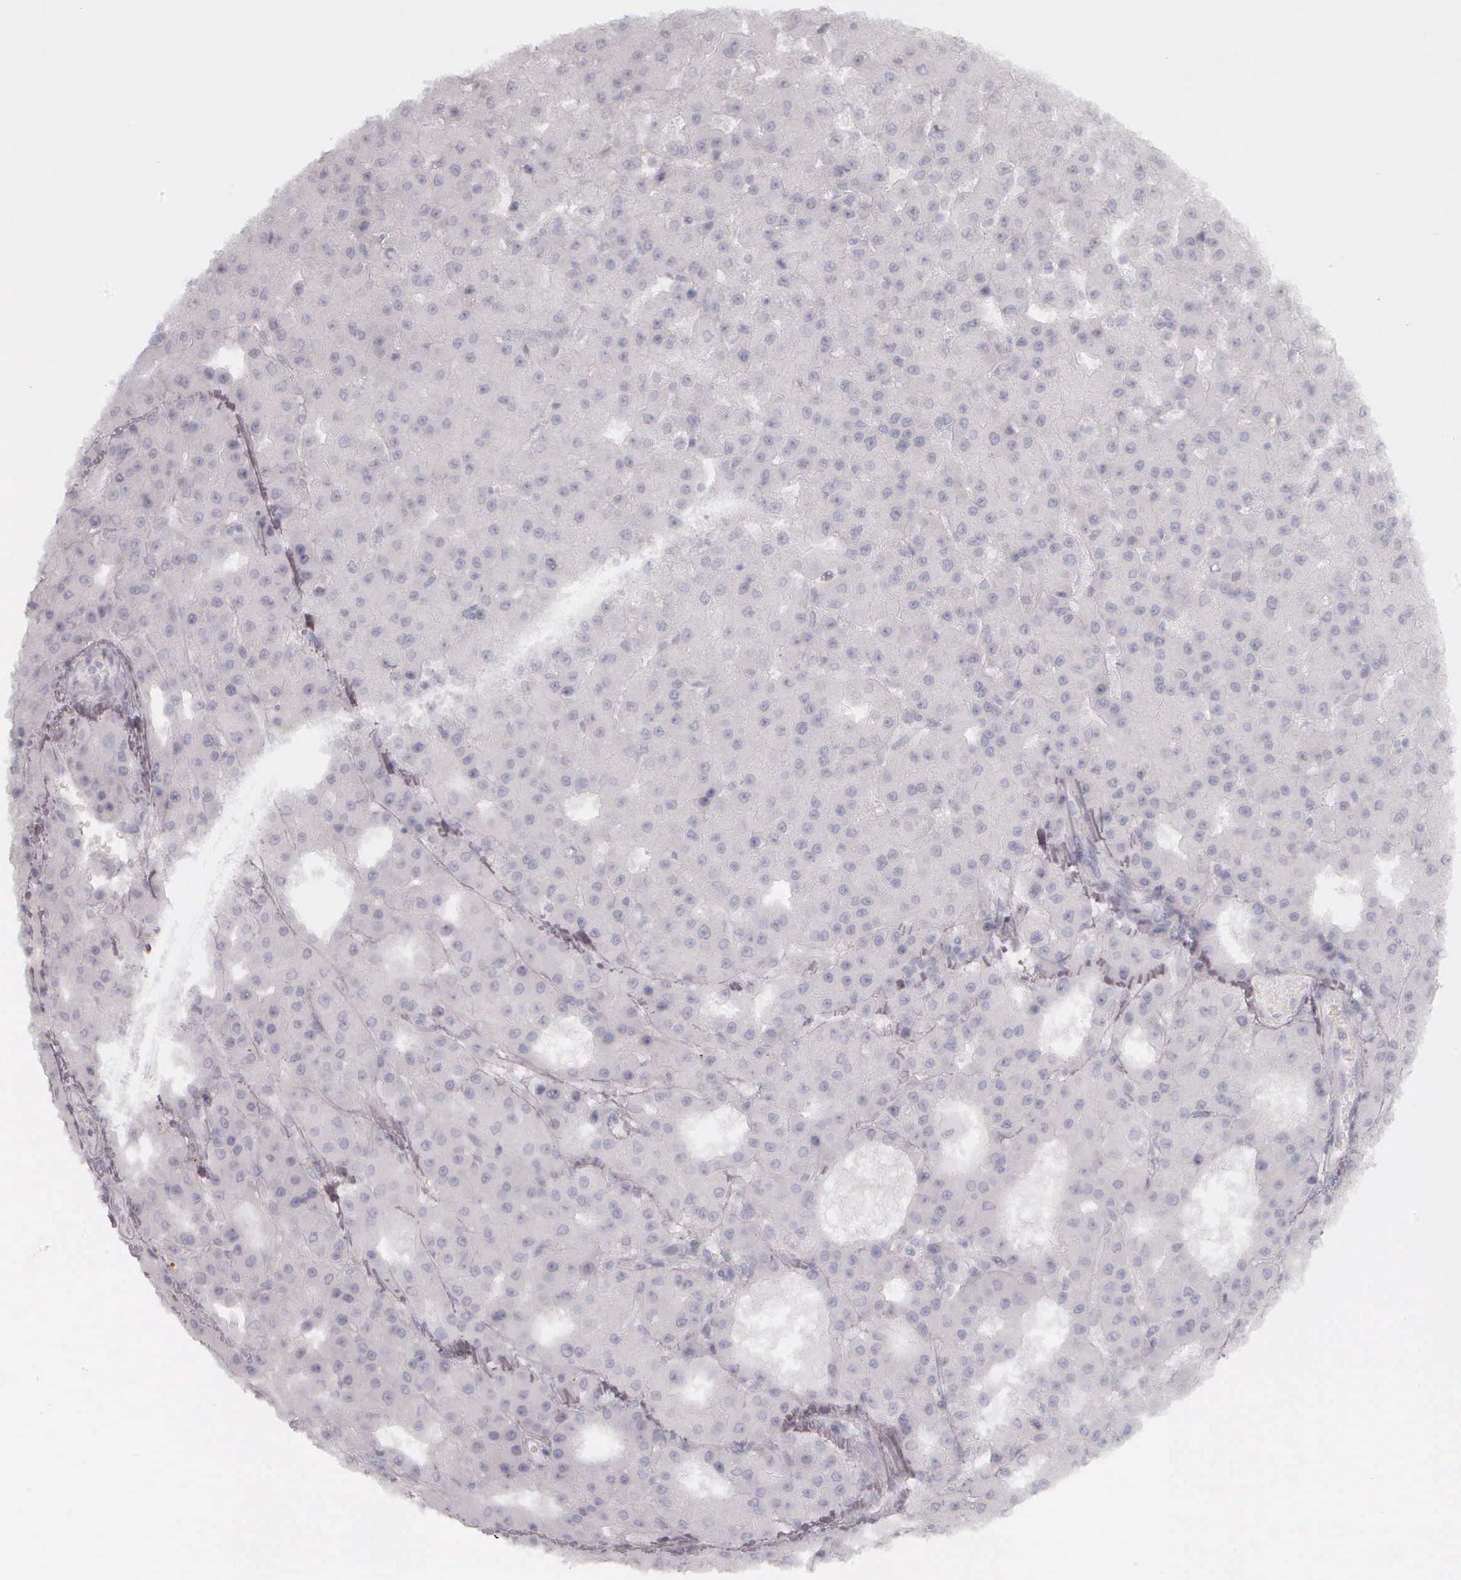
{"staining": {"intensity": "negative", "quantity": "none", "location": "none"}, "tissue": "liver cancer", "cell_type": "Tumor cells", "image_type": "cancer", "snomed": [{"axis": "morphology", "description": "Carcinoma, Hepatocellular, NOS"}, {"axis": "topography", "description": "Liver"}], "caption": "Tumor cells are negative for protein expression in human liver cancer.", "gene": "KRT14", "patient": {"sex": "male", "age": 47}}